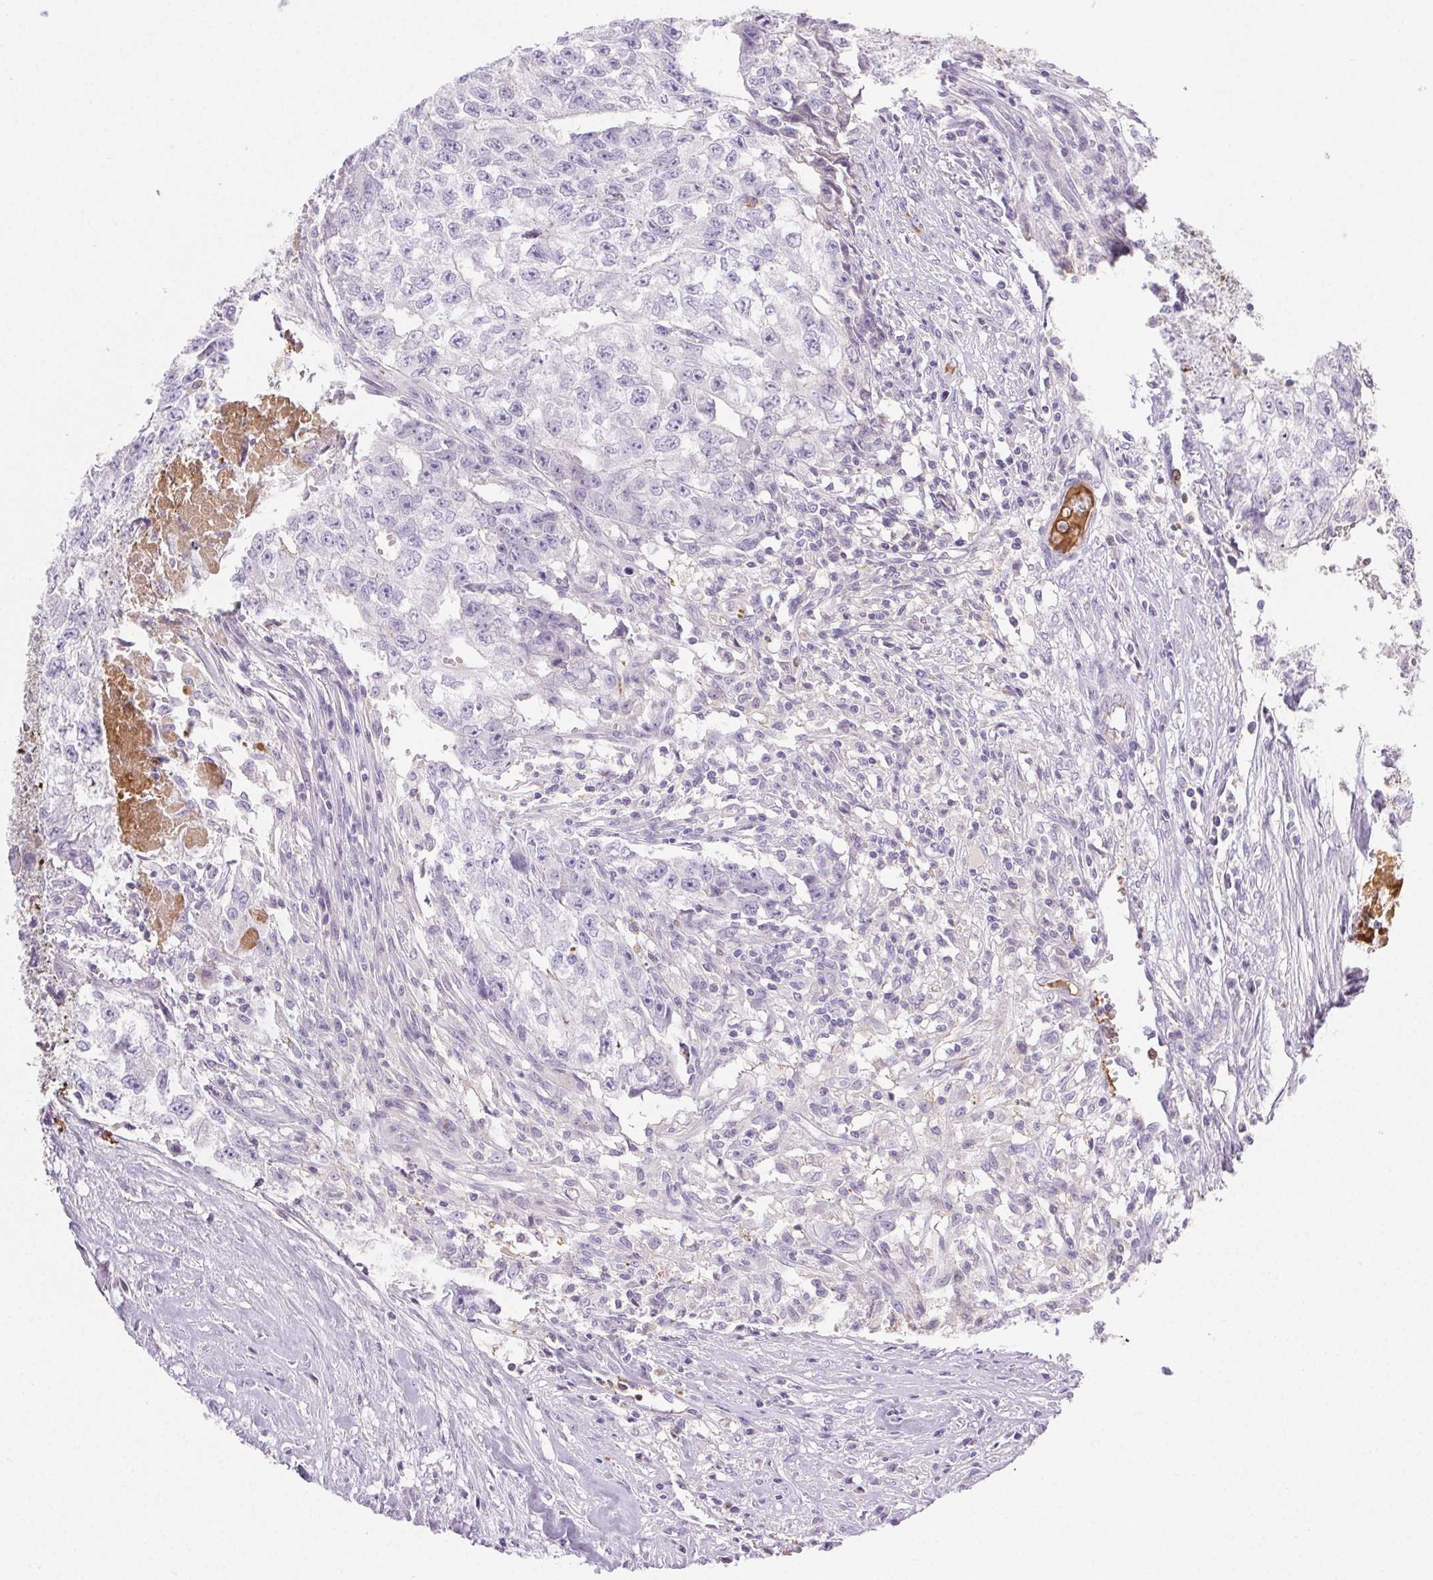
{"staining": {"intensity": "negative", "quantity": "none", "location": "none"}, "tissue": "testis cancer", "cell_type": "Tumor cells", "image_type": "cancer", "snomed": [{"axis": "morphology", "description": "Carcinoma, Embryonal, NOS"}, {"axis": "morphology", "description": "Teratoma, malignant, NOS"}, {"axis": "topography", "description": "Testis"}], "caption": "Immunohistochemistry photomicrograph of malignant teratoma (testis) stained for a protein (brown), which displays no staining in tumor cells.", "gene": "FGA", "patient": {"sex": "male", "age": 24}}